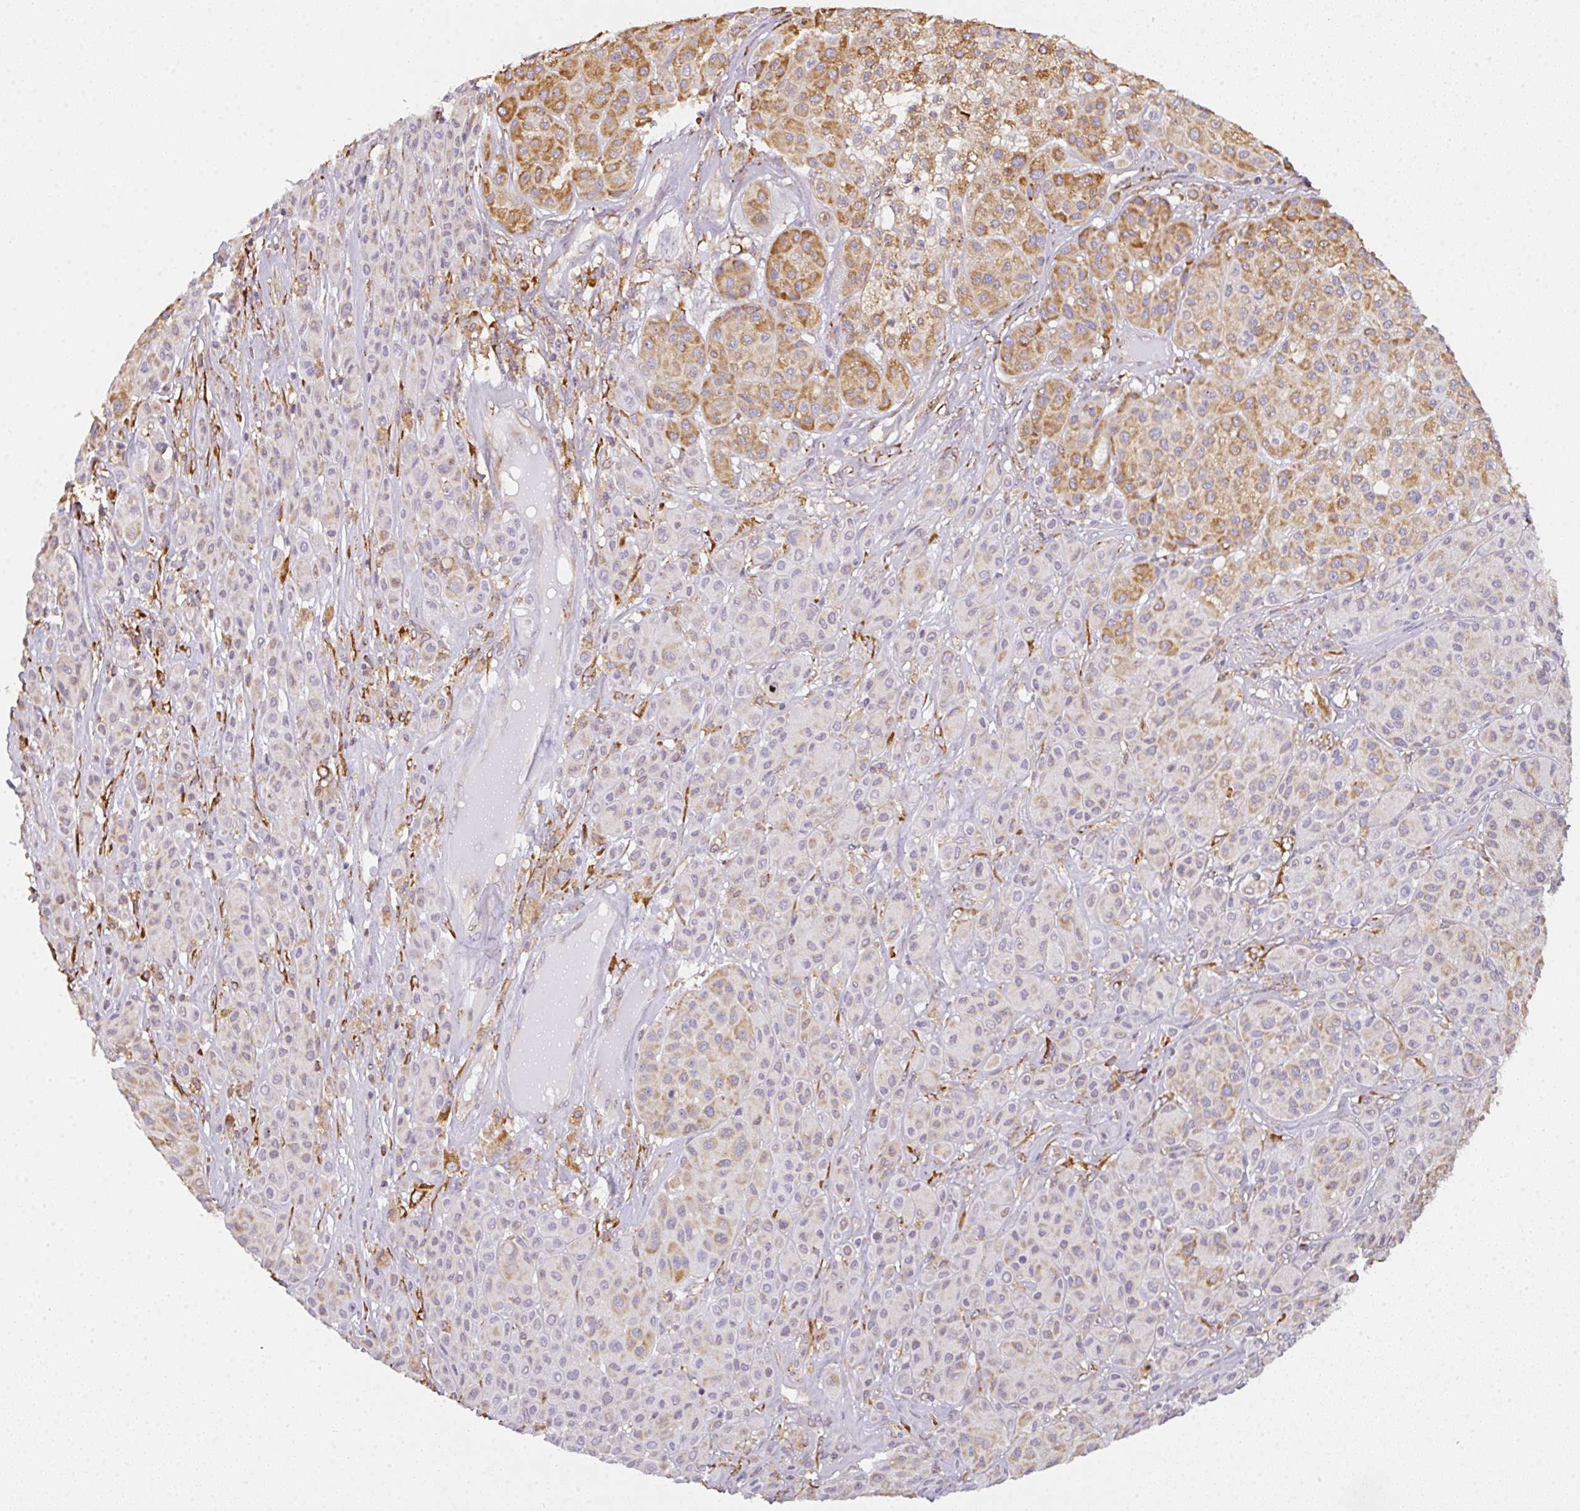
{"staining": {"intensity": "moderate", "quantity": ">75%", "location": "cytoplasmic/membranous"}, "tissue": "melanoma", "cell_type": "Tumor cells", "image_type": "cancer", "snomed": [{"axis": "morphology", "description": "Malignant melanoma, Metastatic site"}, {"axis": "topography", "description": "Smooth muscle"}], "caption": "Melanoma stained for a protein (brown) exhibits moderate cytoplasmic/membranous positive positivity in about >75% of tumor cells.", "gene": "DOK4", "patient": {"sex": "male", "age": 41}}